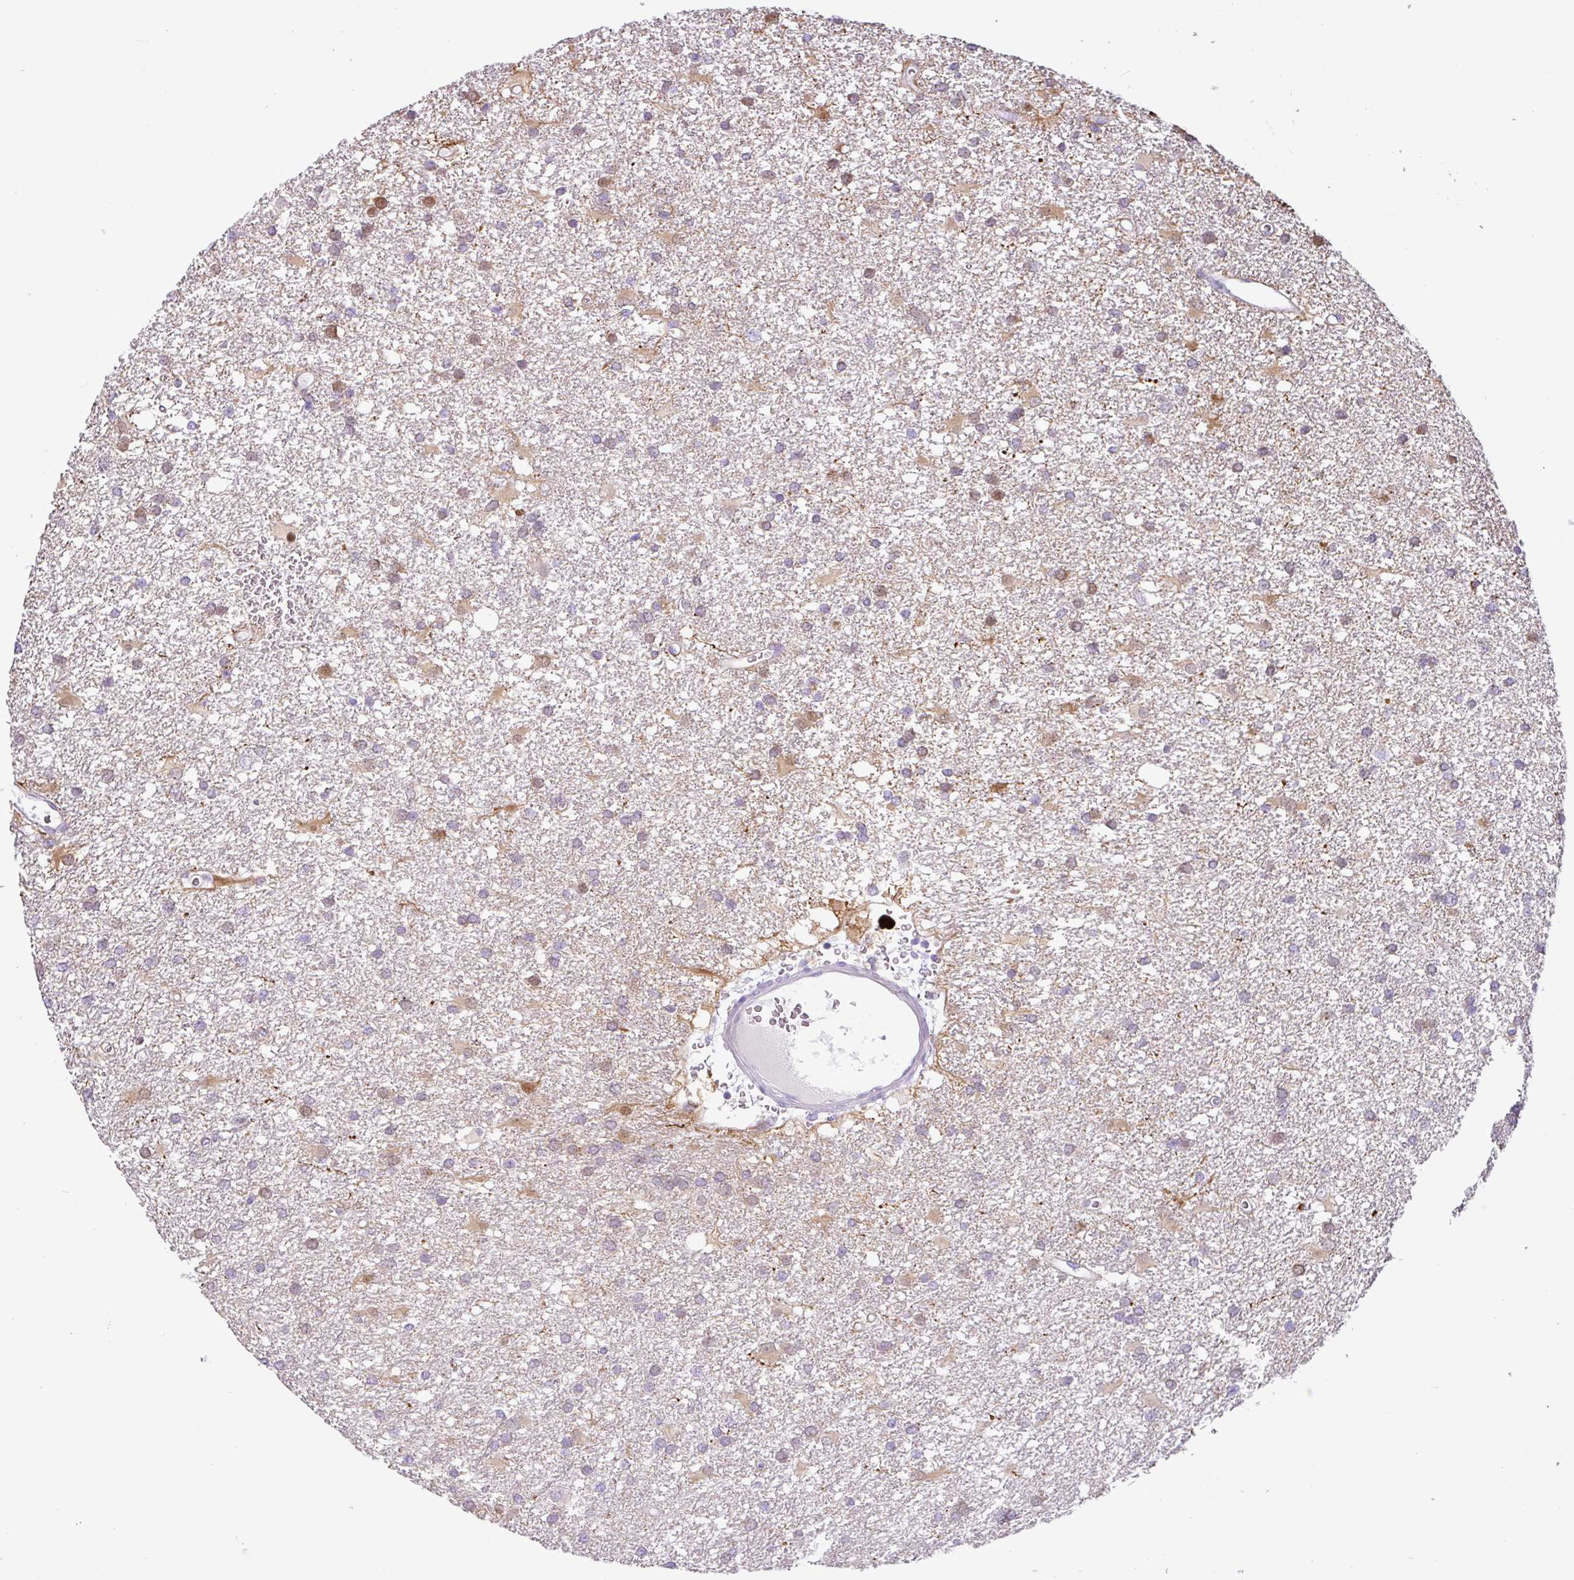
{"staining": {"intensity": "moderate", "quantity": "<25%", "location": "cytoplasmic/membranous"}, "tissue": "glioma", "cell_type": "Tumor cells", "image_type": "cancer", "snomed": [{"axis": "morphology", "description": "Glioma, malignant, High grade"}, {"axis": "topography", "description": "Brain"}], "caption": "Protein analysis of glioma tissue displays moderate cytoplasmic/membranous staining in approximately <25% of tumor cells.", "gene": "HMCN2", "patient": {"sex": "male", "age": 48}}